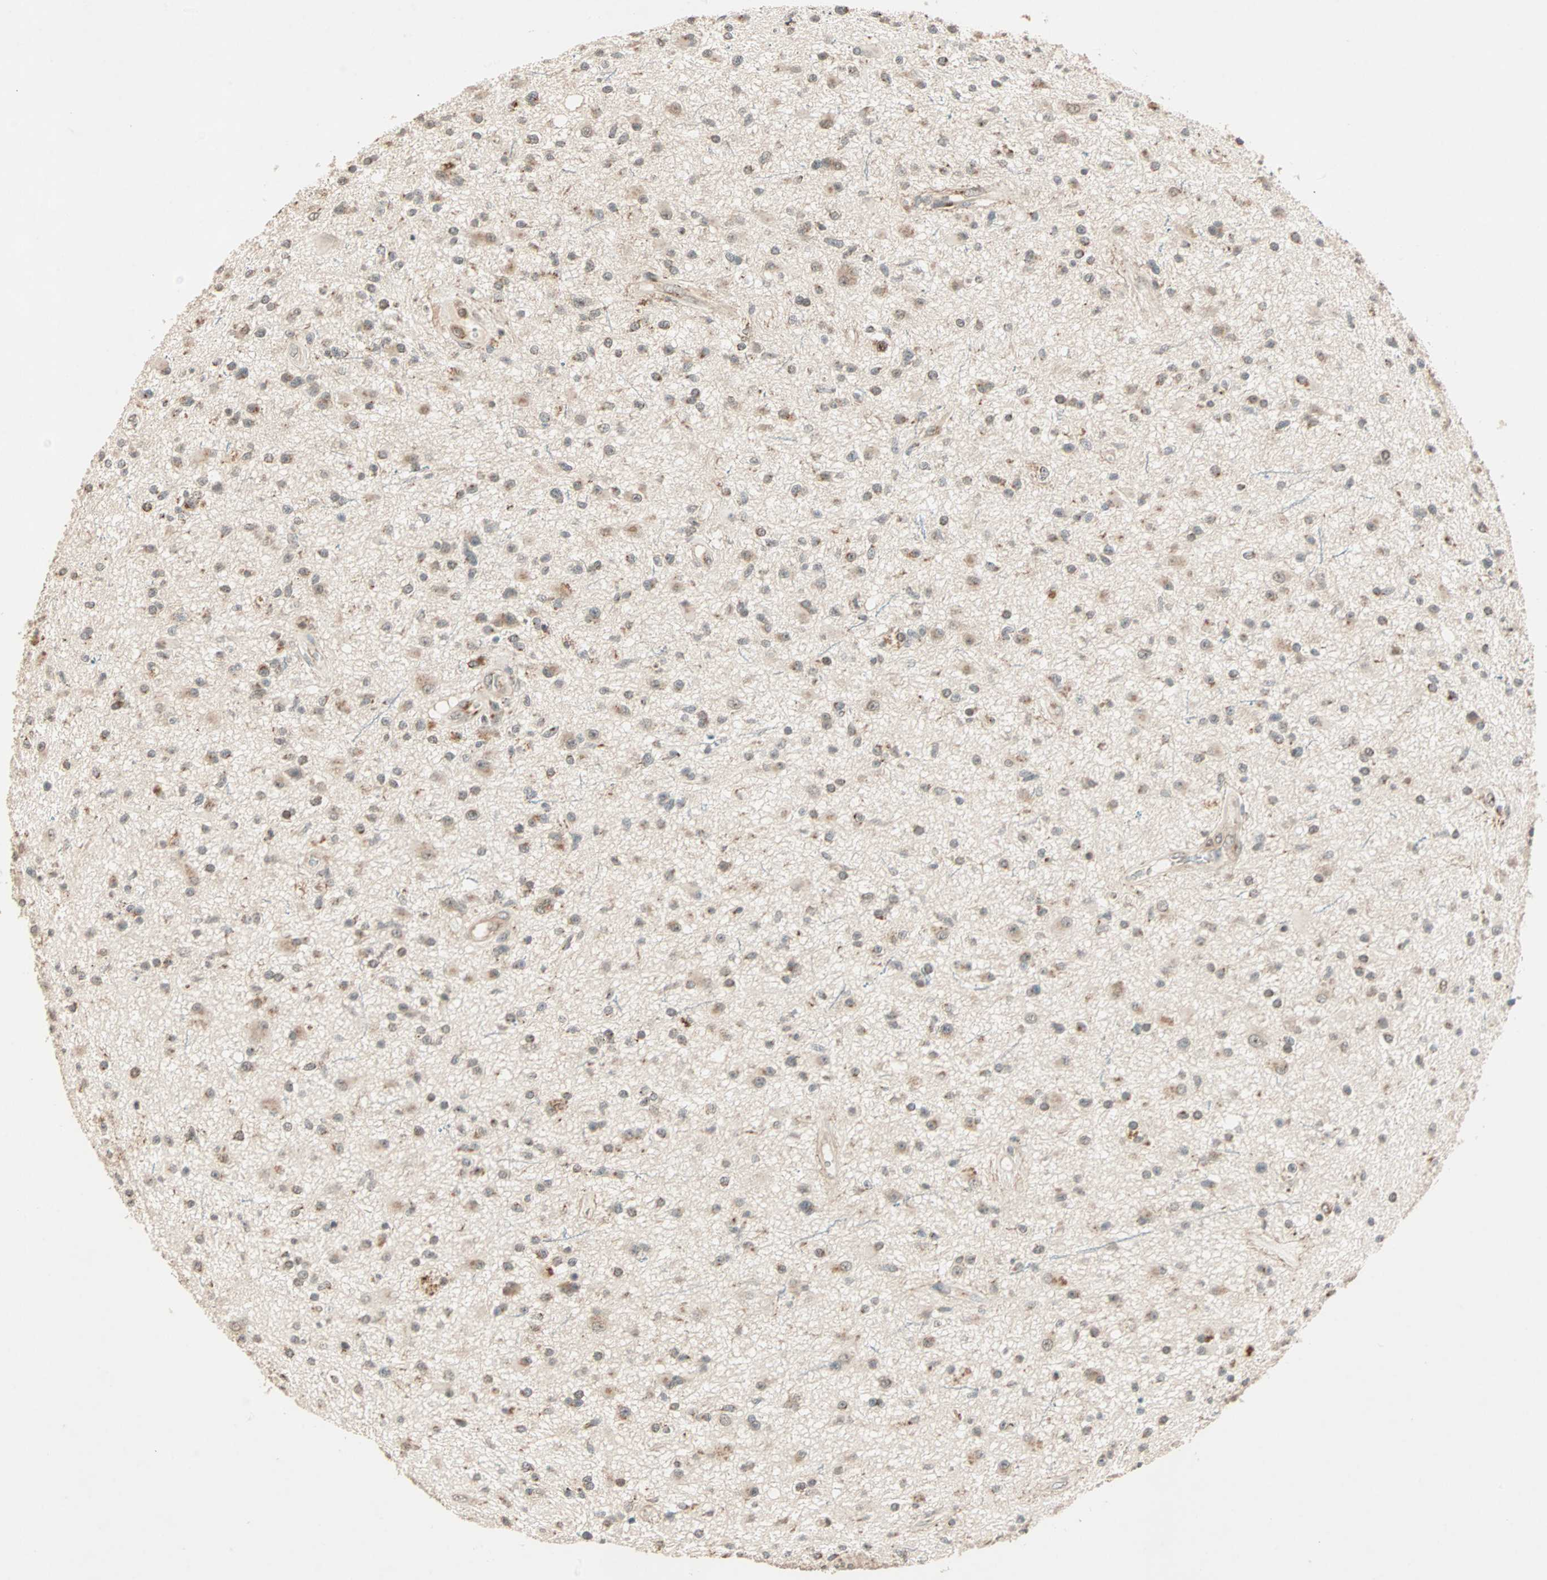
{"staining": {"intensity": "weak", "quantity": "25%-75%", "location": "cytoplasmic/membranous"}, "tissue": "glioma", "cell_type": "Tumor cells", "image_type": "cancer", "snomed": [{"axis": "morphology", "description": "Glioma, malignant, High grade"}, {"axis": "topography", "description": "Brain"}], "caption": "Protein expression analysis of high-grade glioma (malignant) reveals weak cytoplasmic/membranous positivity in approximately 25%-75% of tumor cells.", "gene": "PRDM2", "patient": {"sex": "male", "age": 33}}